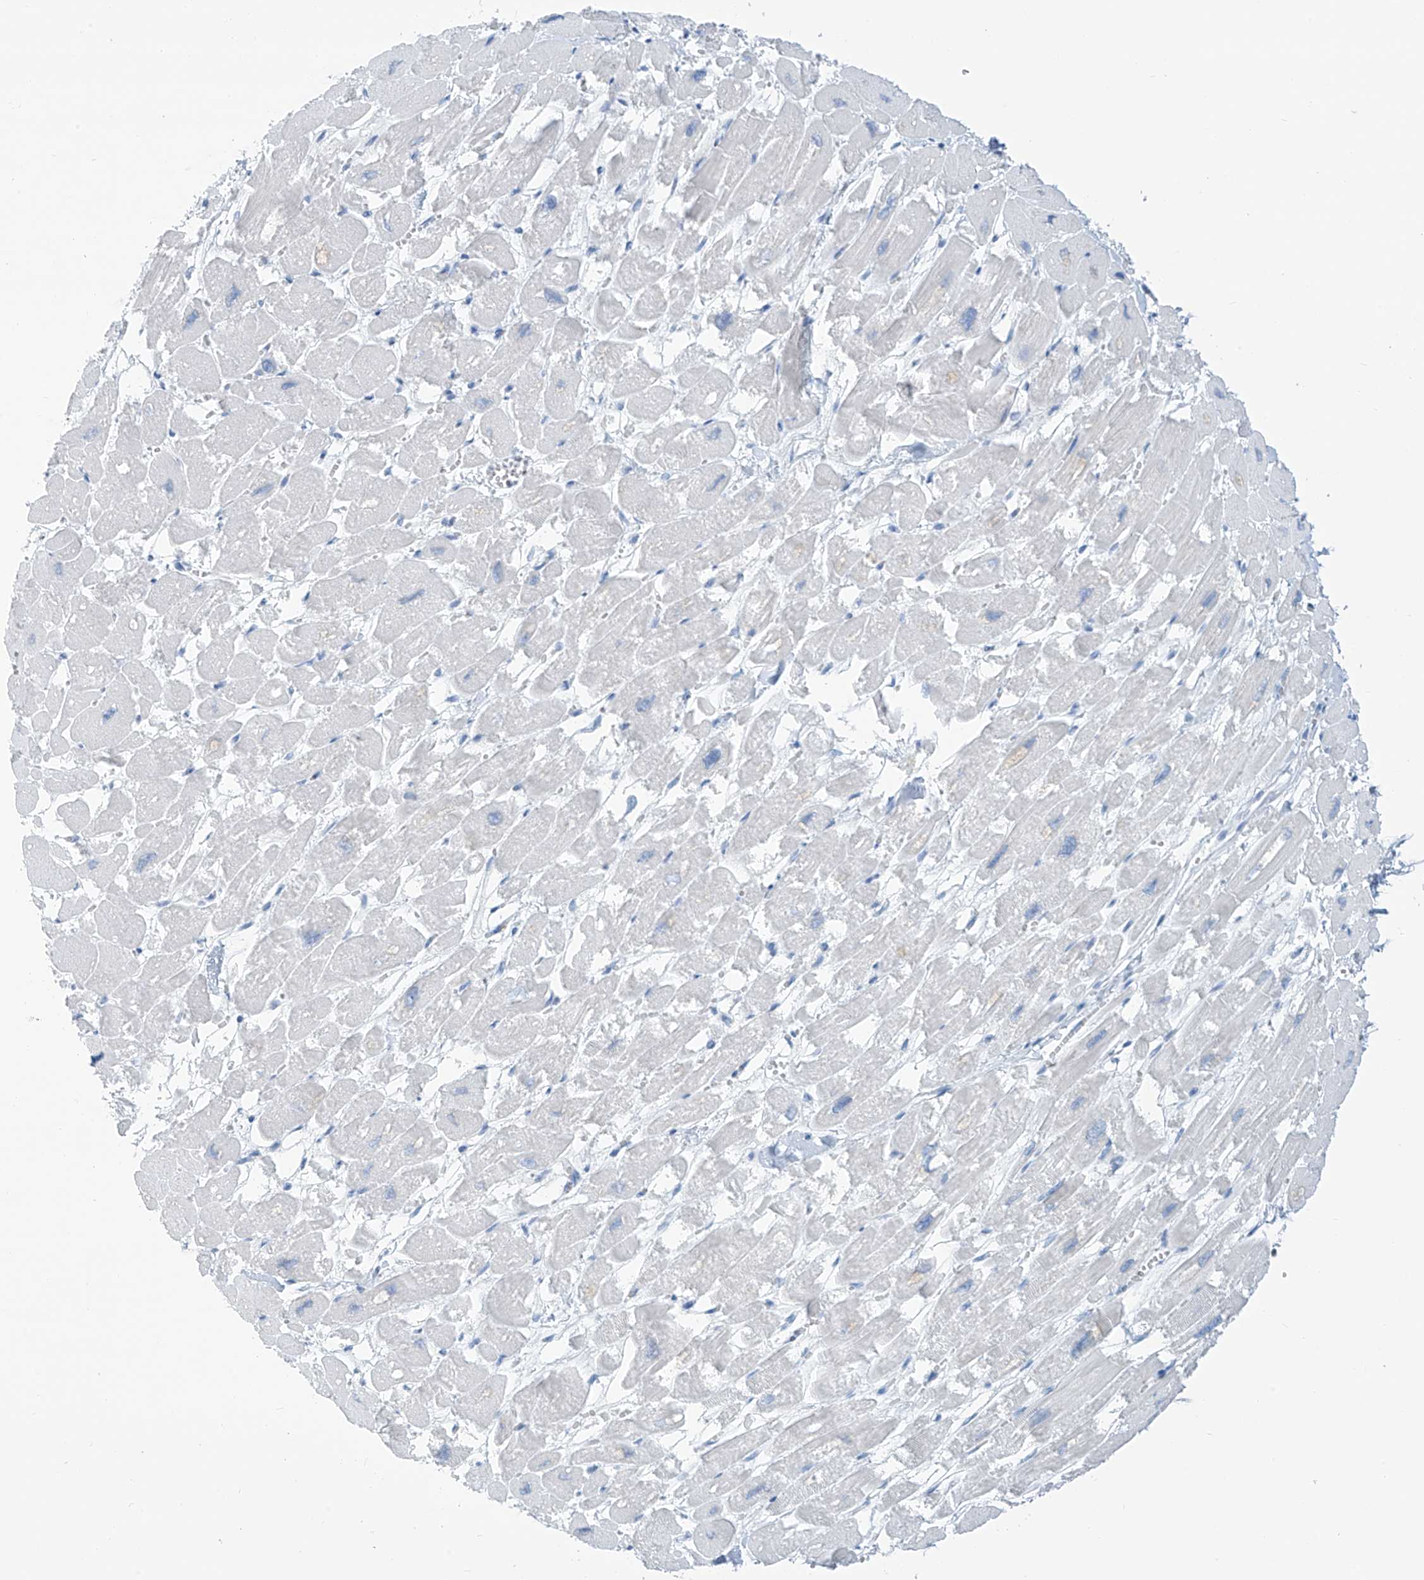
{"staining": {"intensity": "negative", "quantity": "none", "location": "none"}, "tissue": "heart muscle", "cell_type": "Cardiomyocytes", "image_type": "normal", "snomed": [{"axis": "morphology", "description": "Normal tissue, NOS"}, {"axis": "topography", "description": "Heart"}], "caption": "Micrograph shows no significant protein staining in cardiomyocytes of benign heart muscle.", "gene": "SGO2", "patient": {"sex": "male", "age": 54}}